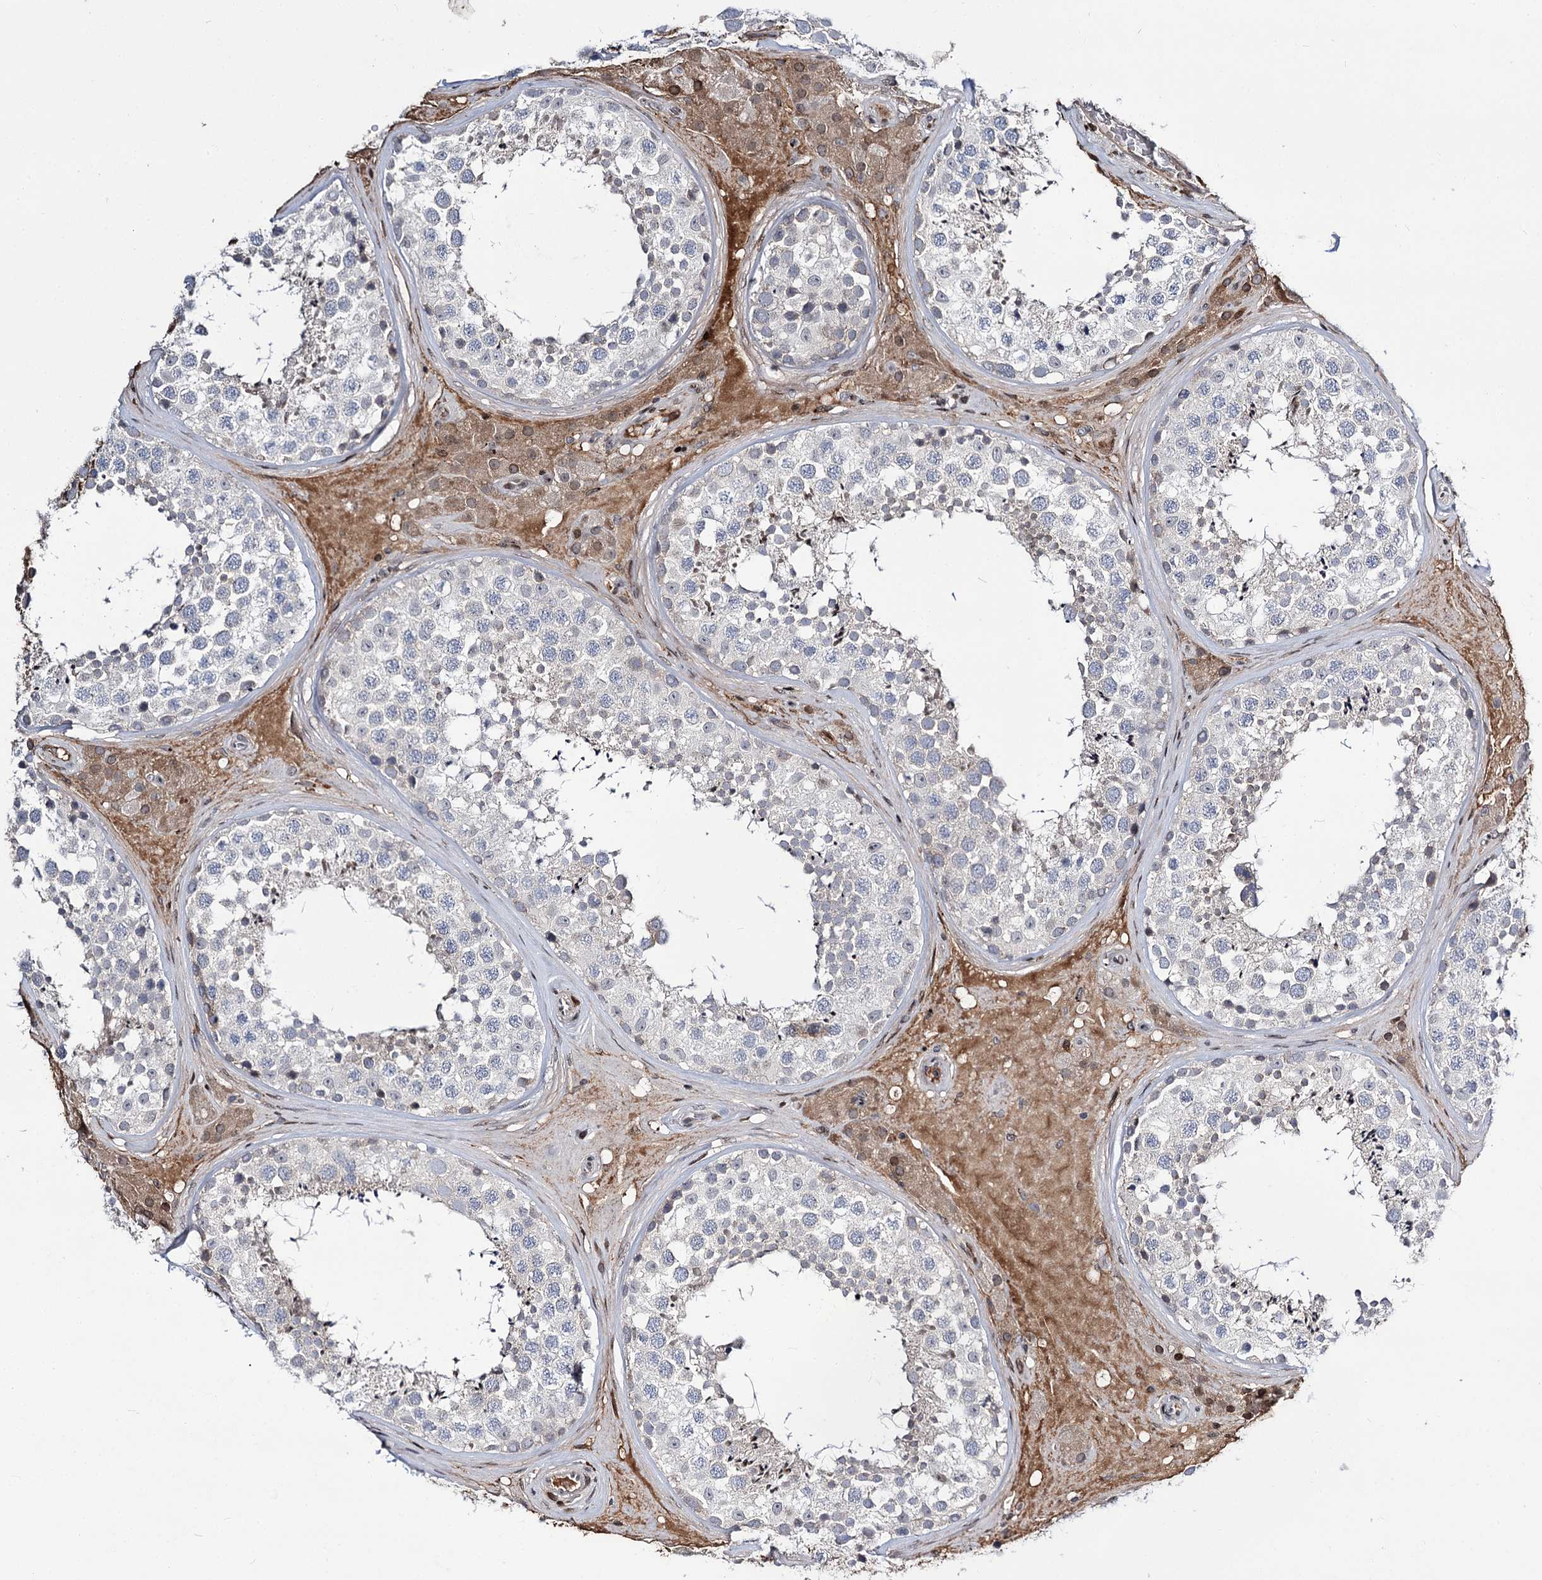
{"staining": {"intensity": "weak", "quantity": "<25%", "location": "cytoplasmic/membranous"}, "tissue": "testis", "cell_type": "Cells in seminiferous ducts", "image_type": "normal", "snomed": [{"axis": "morphology", "description": "Normal tissue, NOS"}, {"axis": "topography", "description": "Testis"}], "caption": "IHC photomicrograph of unremarkable testis: testis stained with DAB (3,3'-diaminobenzidine) exhibits no significant protein expression in cells in seminiferous ducts. (DAB immunohistochemistry (IHC) visualized using brightfield microscopy, high magnification).", "gene": "ITFG2", "patient": {"sex": "male", "age": 46}}